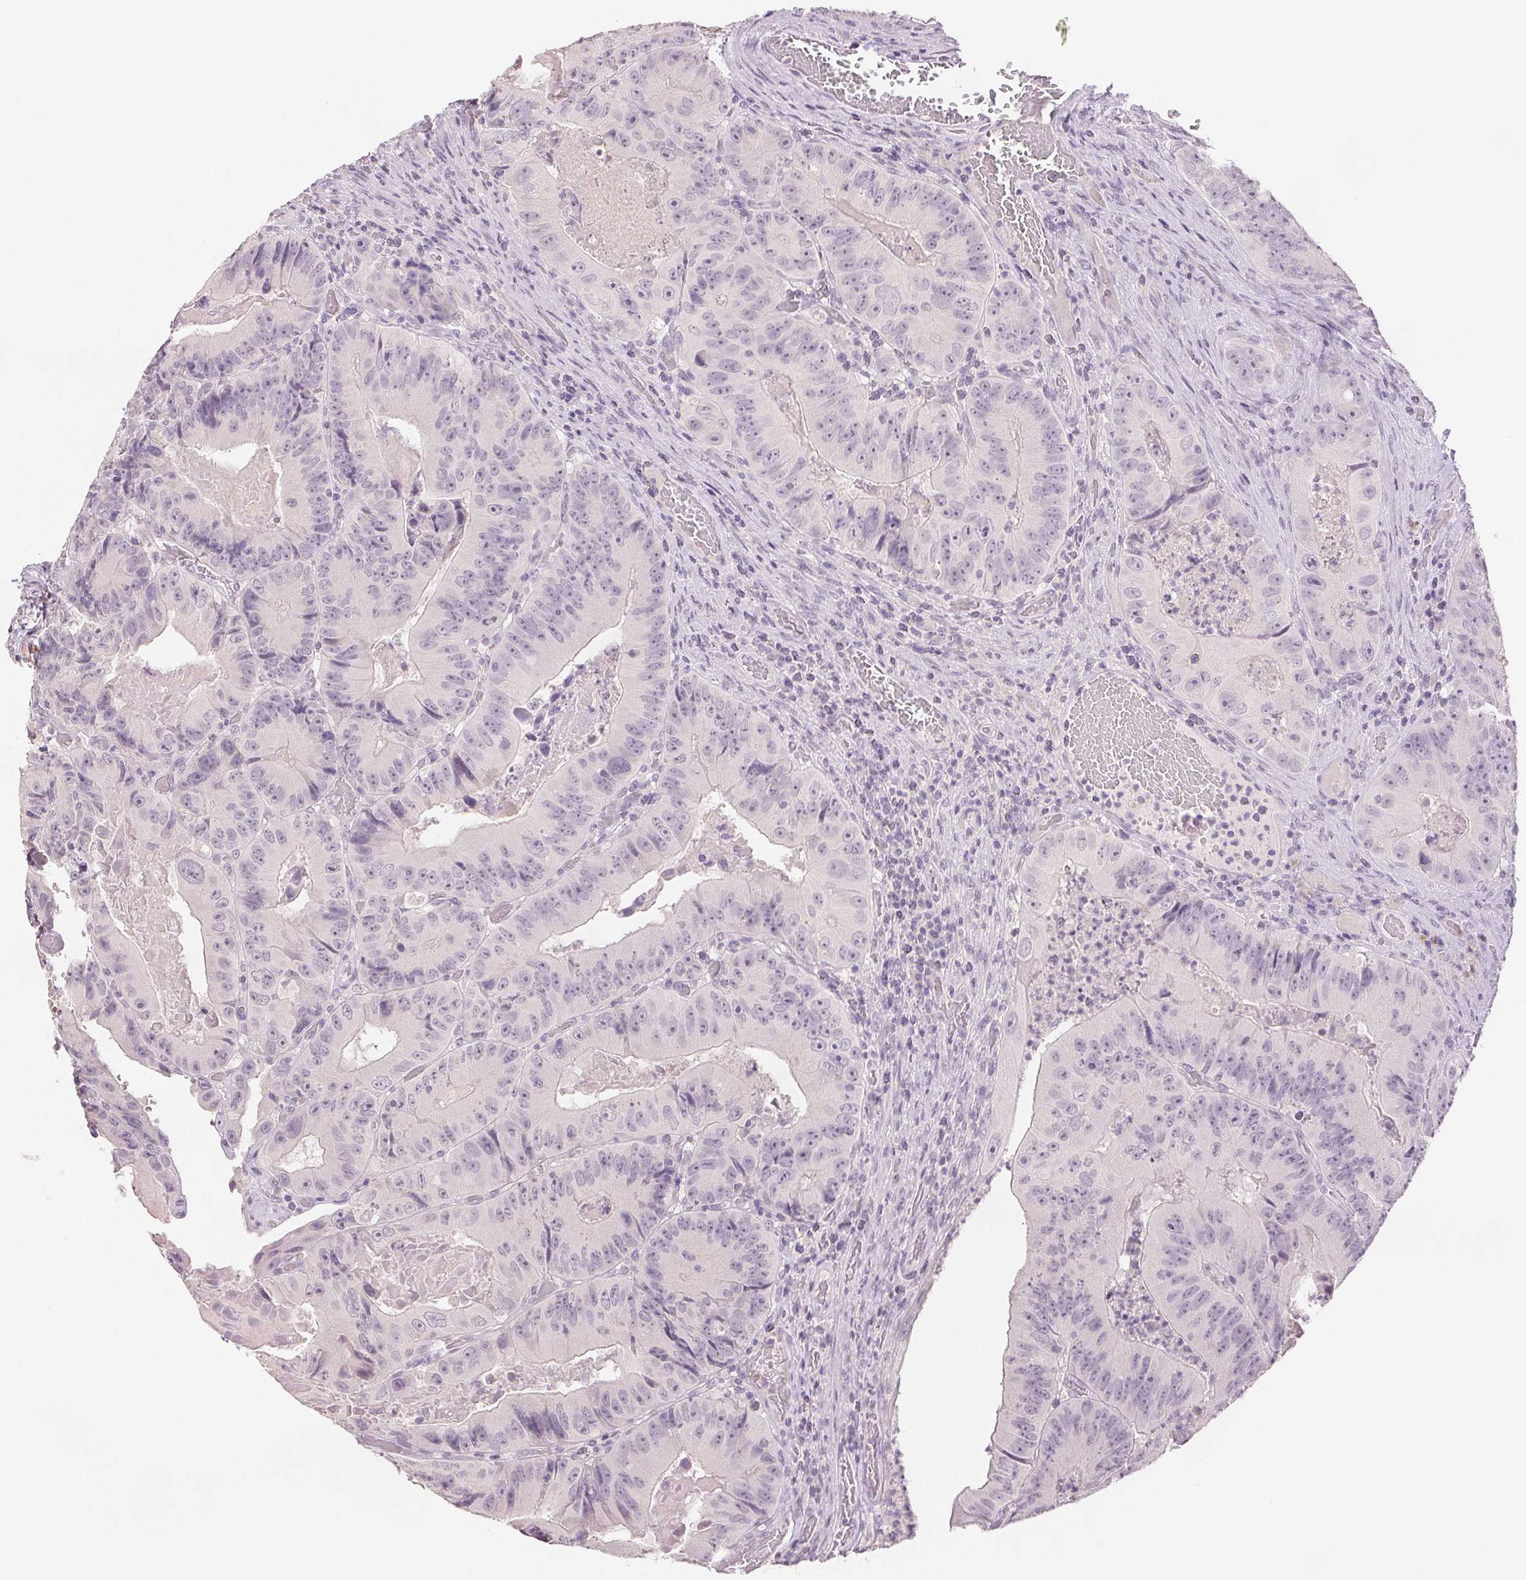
{"staining": {"intensity": "negative", "quantity": "none", "location": "none"}, "tissue": "colorectal cancer", "cell_type": "Tumor cells", "image_type": "cancer", "snomed": [{"axis": "morphology", "description": "Adenocarcinoma, NOS"}, {"axis": "topography", "description": "Colon"}], "caption": "Immunohistochemical staining of colorectal adenocarcinoma shows no significant positivity in tumor cells.", "gene": "SCGN", "patient": {"sex": "female", "age": 86}}